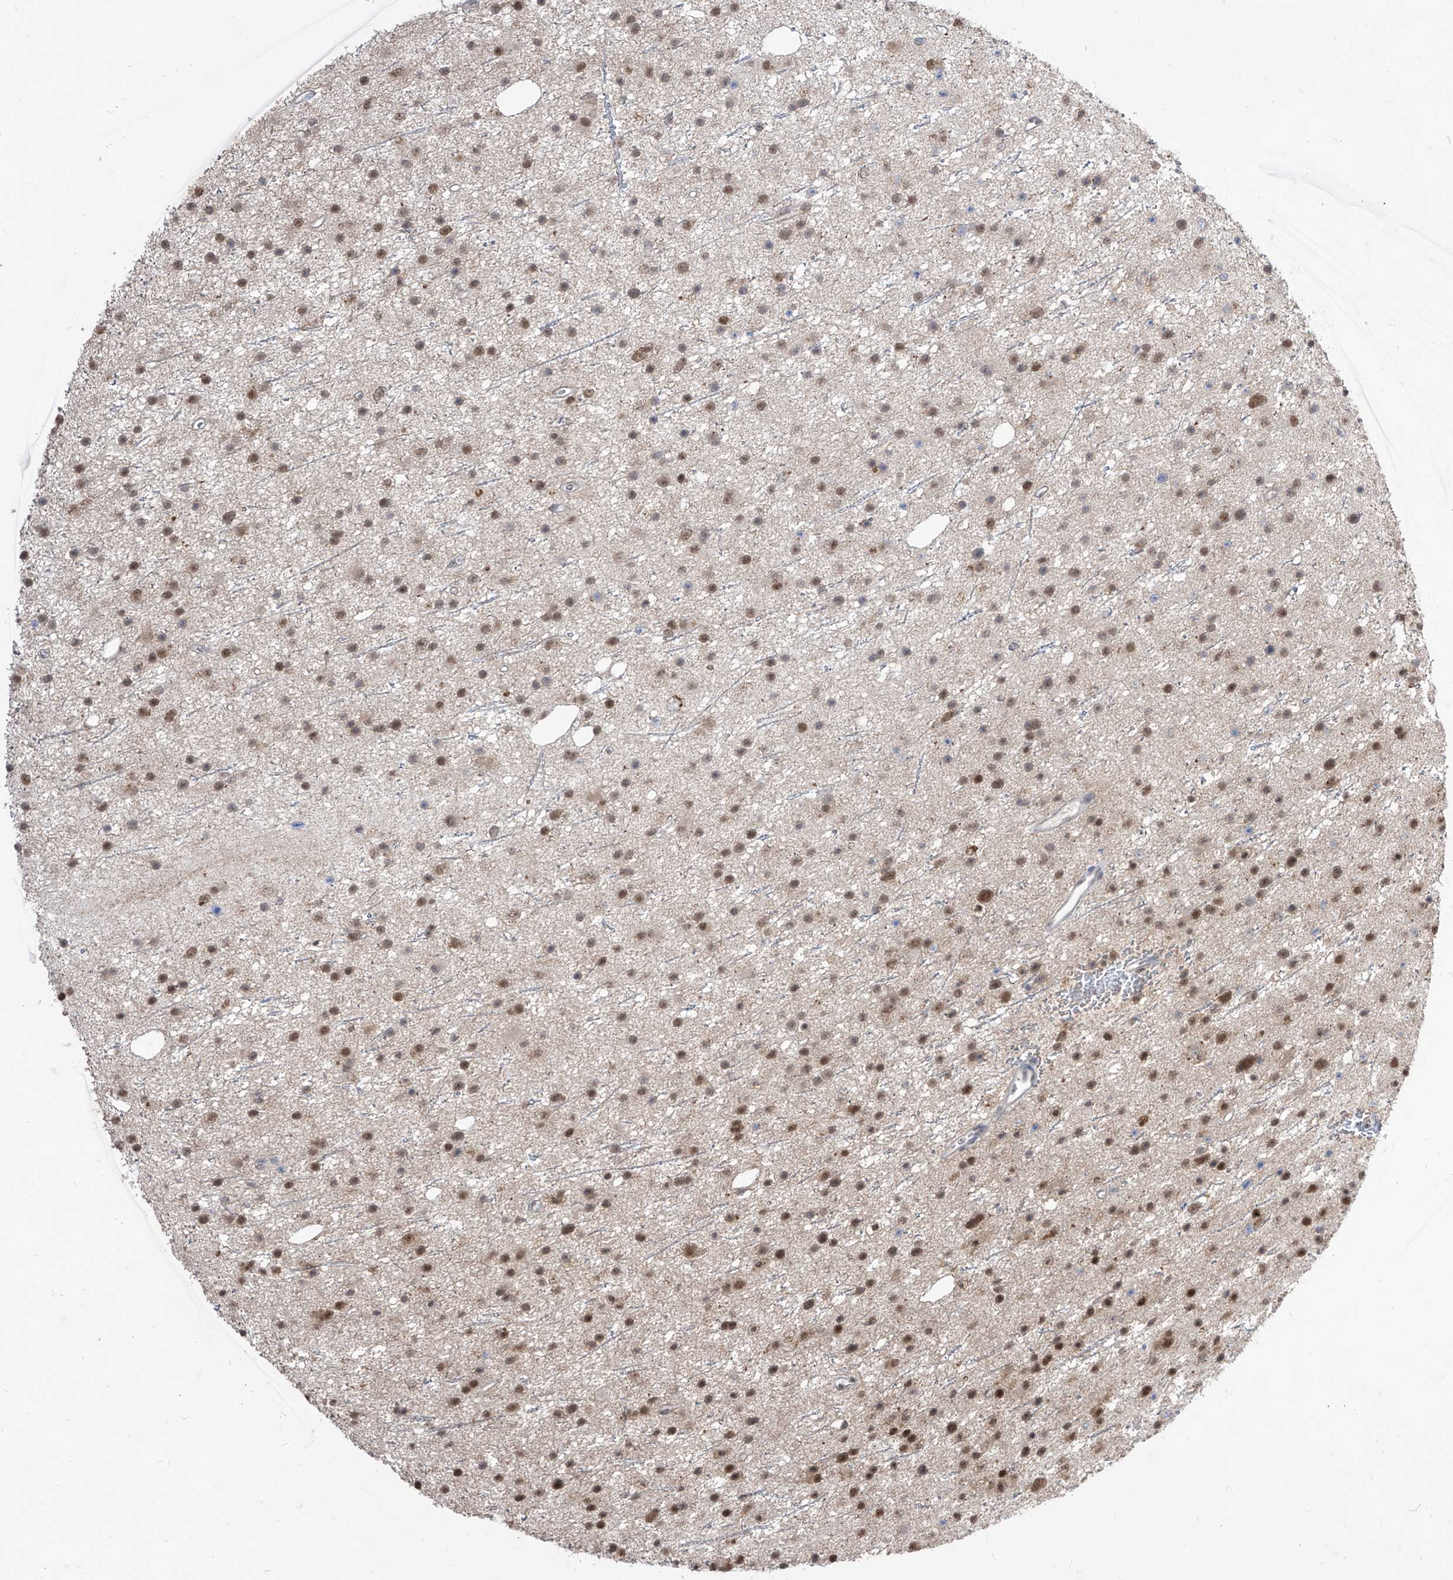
{"staining": {"intensity": "moderate", "quantity": ">75%", "location": "nuclear"}, "tissue": "glioma", "cell_type": "Tumor cells", "image_type": "cancer", "snomed": [{"axis": "morphology", "description": "Glioma, malignant, Low grade"}, {"axis": "topography", "description": "Cerebral cortex"}], "caption": "The histopathology image displays a brown stain indicating the presence of a protein in the nuclear of tumor cells in glioma.", "gene": "BROX", "patient": {"sex": "female", "age": 39}}